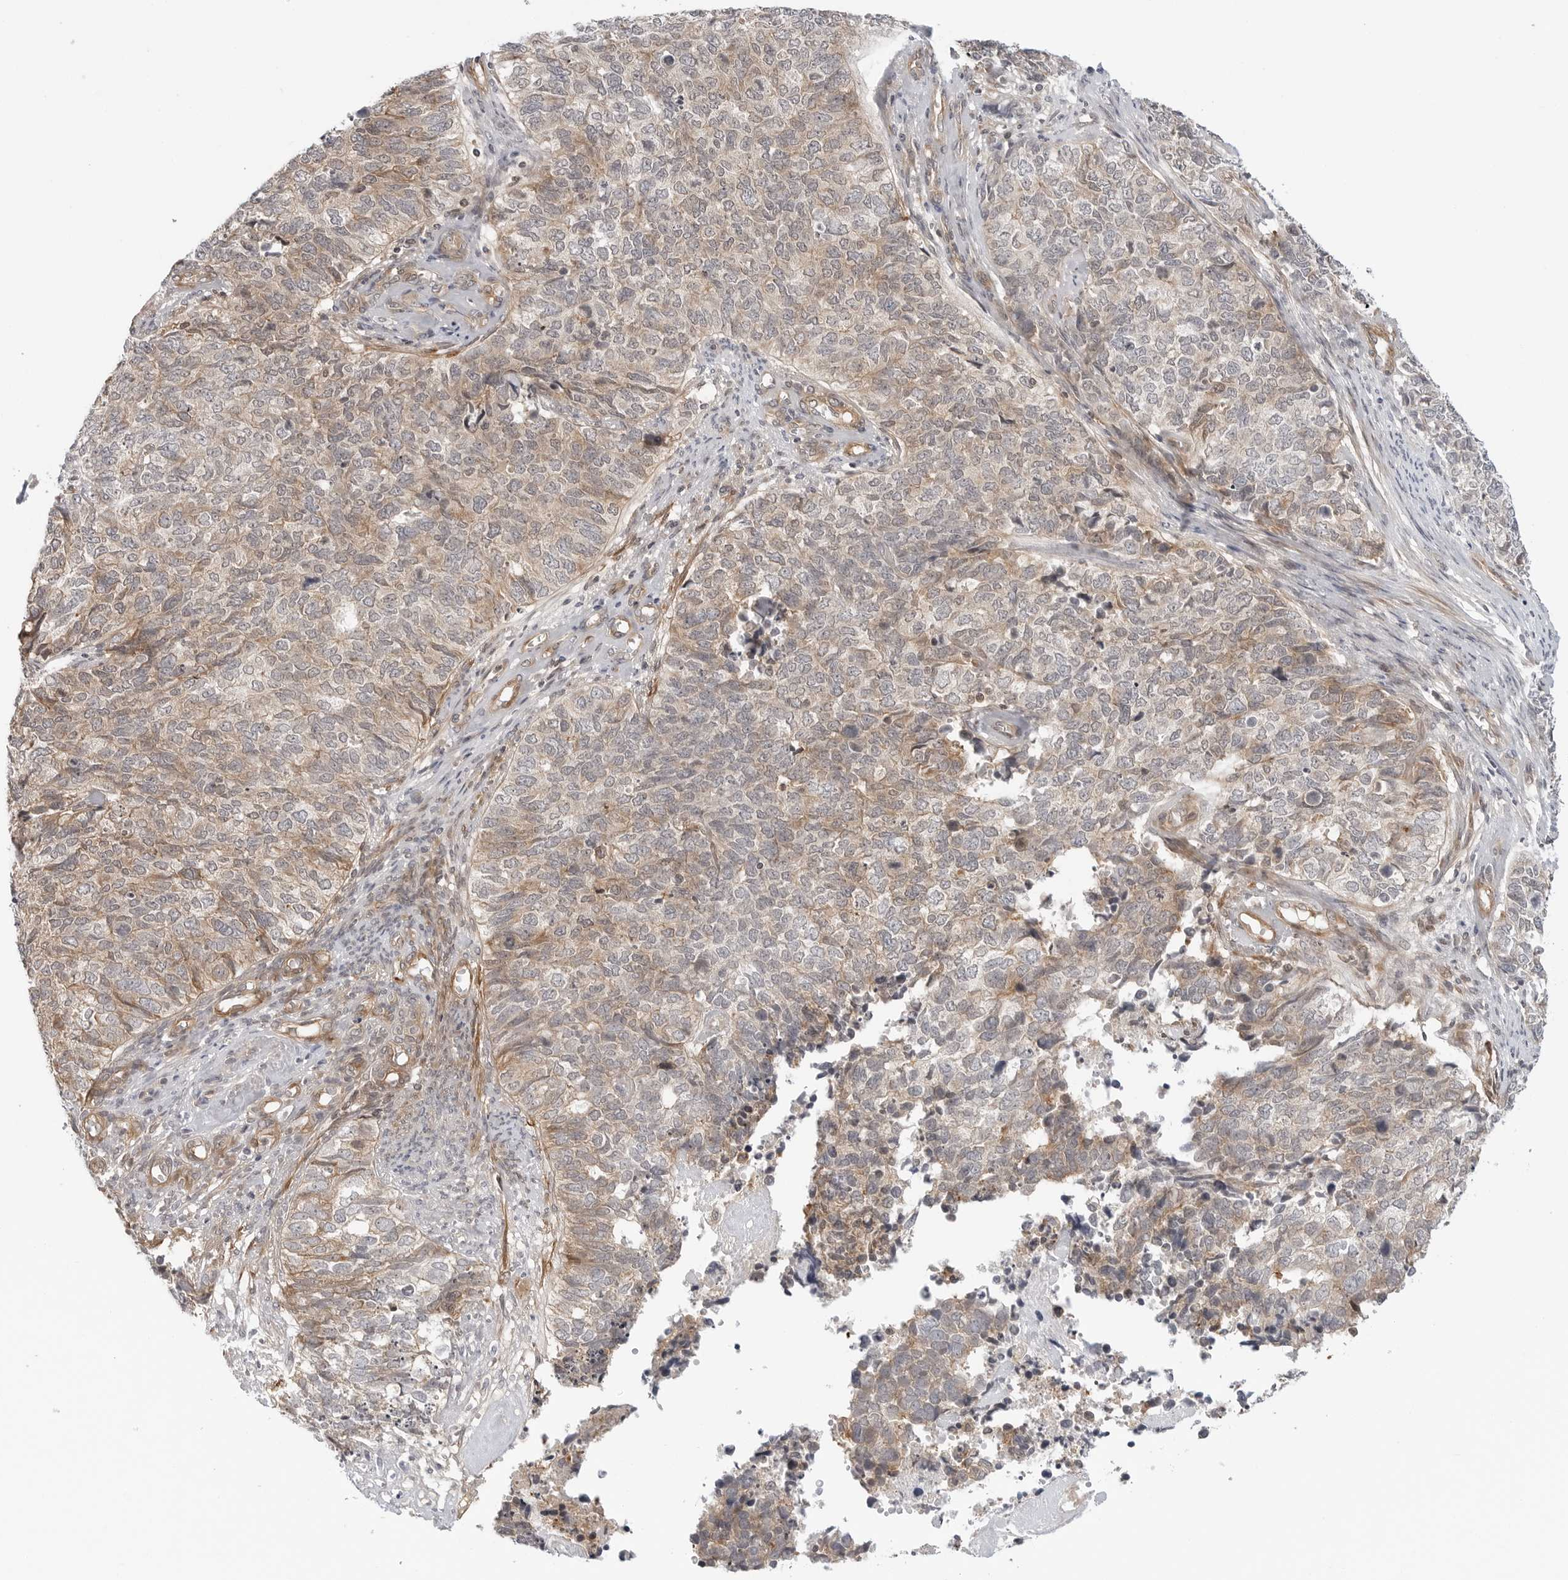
{"staining": {"intensity": "weak", "quantity": ">75%", "location": "cytoplasmic/membranous"}, "tissue": "cervical cancer", "cell_type": "Tumor cells", "image_type": "cancer", "snomed": [{"axis": "morphology", "description": "Squamous cell carcinoma, NOS"}, {"axis": "topography", "description": "Cervix"}], "caption": "Protein expression analysis of human squamous cell carcinoma (cervical) reveals weak cytoplasmic/membranous staining in approximately >75% of tumor cells.", "gene": "STXBP3", "patient": {"sex": "female", "age": 63}}